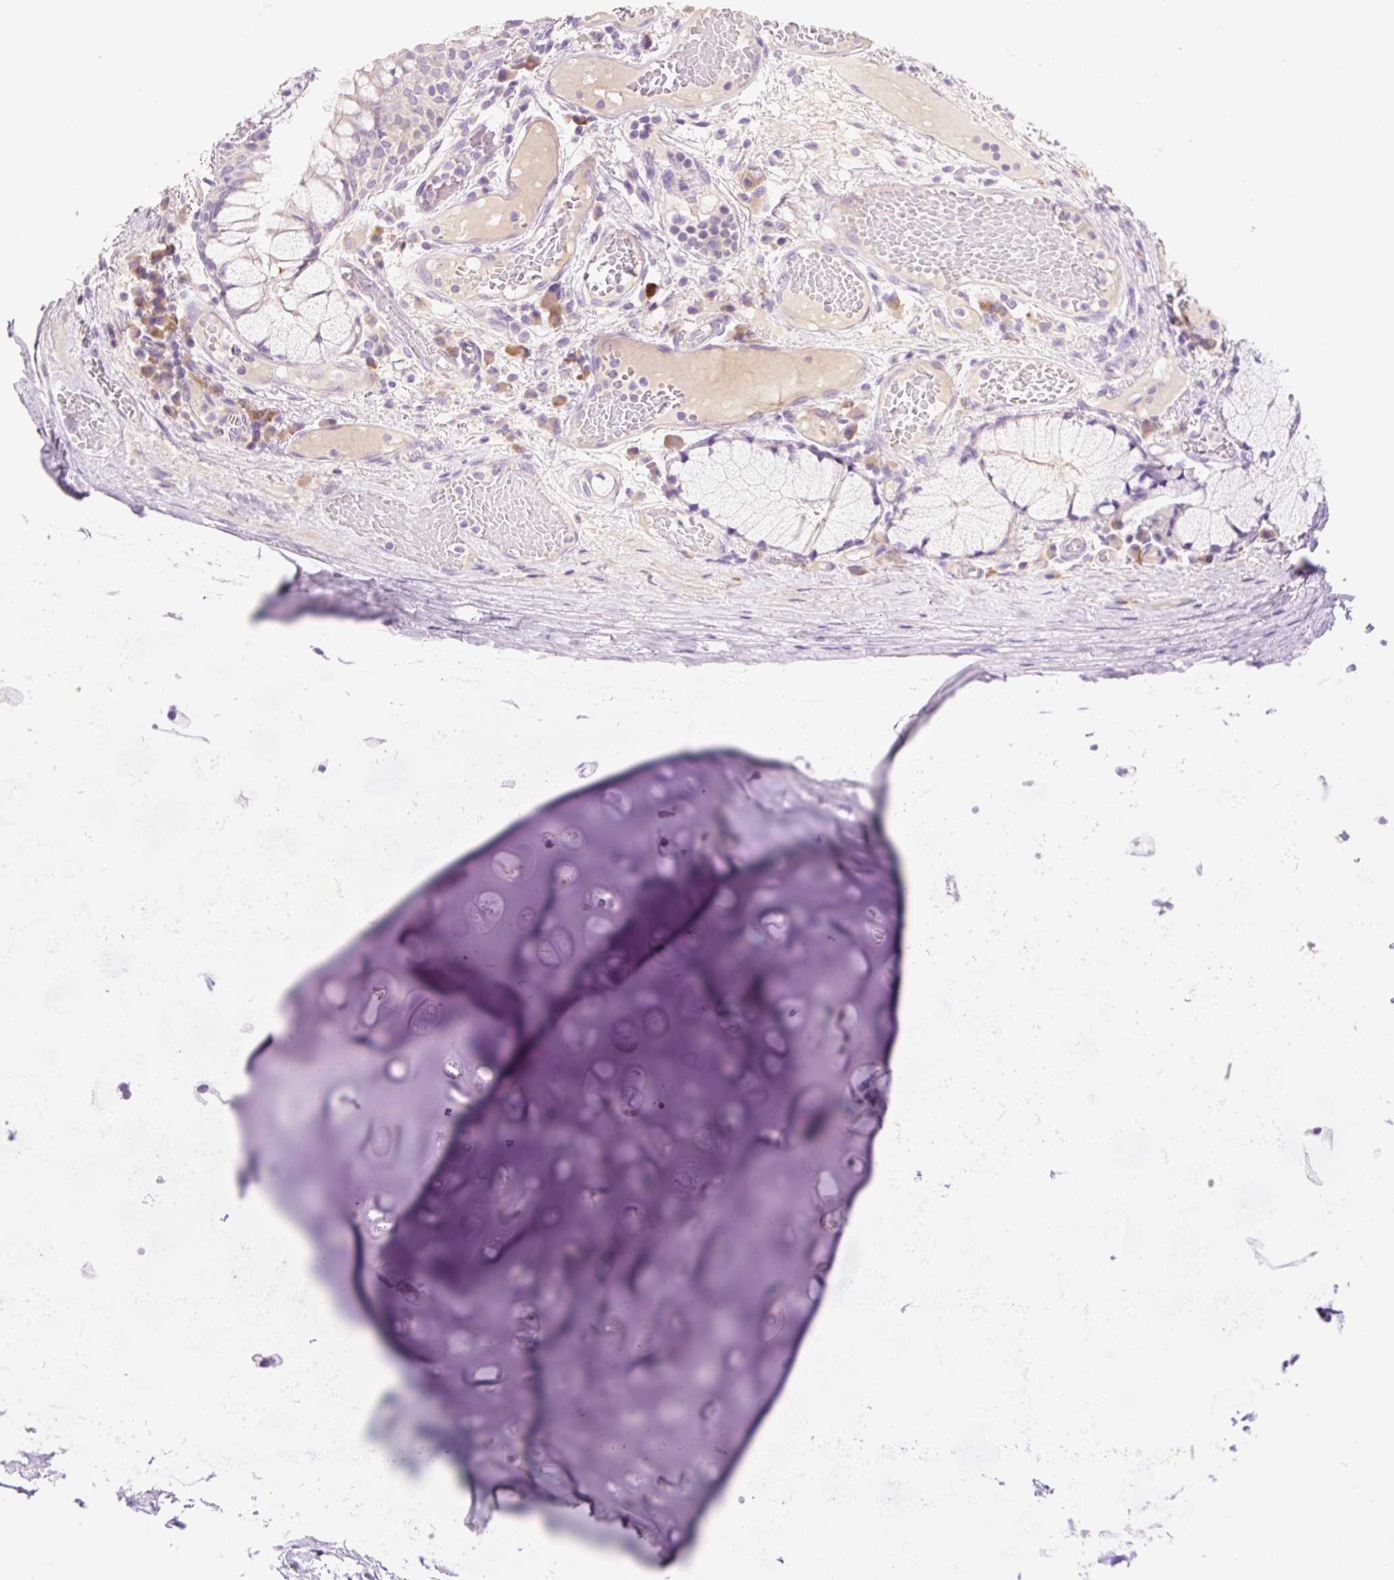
{"staining": {"intensity": "negative", "quantity": "none", "location": "none"}, "tissue": "adipose tissue", "cell_type": "Adipocytes", "image_type": "normal", "snomed": [{"axis": "morphology", "description": "Normal tissue, NOS"}, {"axis": "topography", "description": "Cartilage tissue"}, {"axis": "topography", "description": "Bronchus"}], "caption": "A photomicrograph of adipose tissue stained for a protein demonstrates no brown staining in adipocytes. (DAB immunohistochemistry visualized using brightfield microscopy, high magnification).", "gene": "CELF6", "patient": {"sex": "male", "age": 56}}